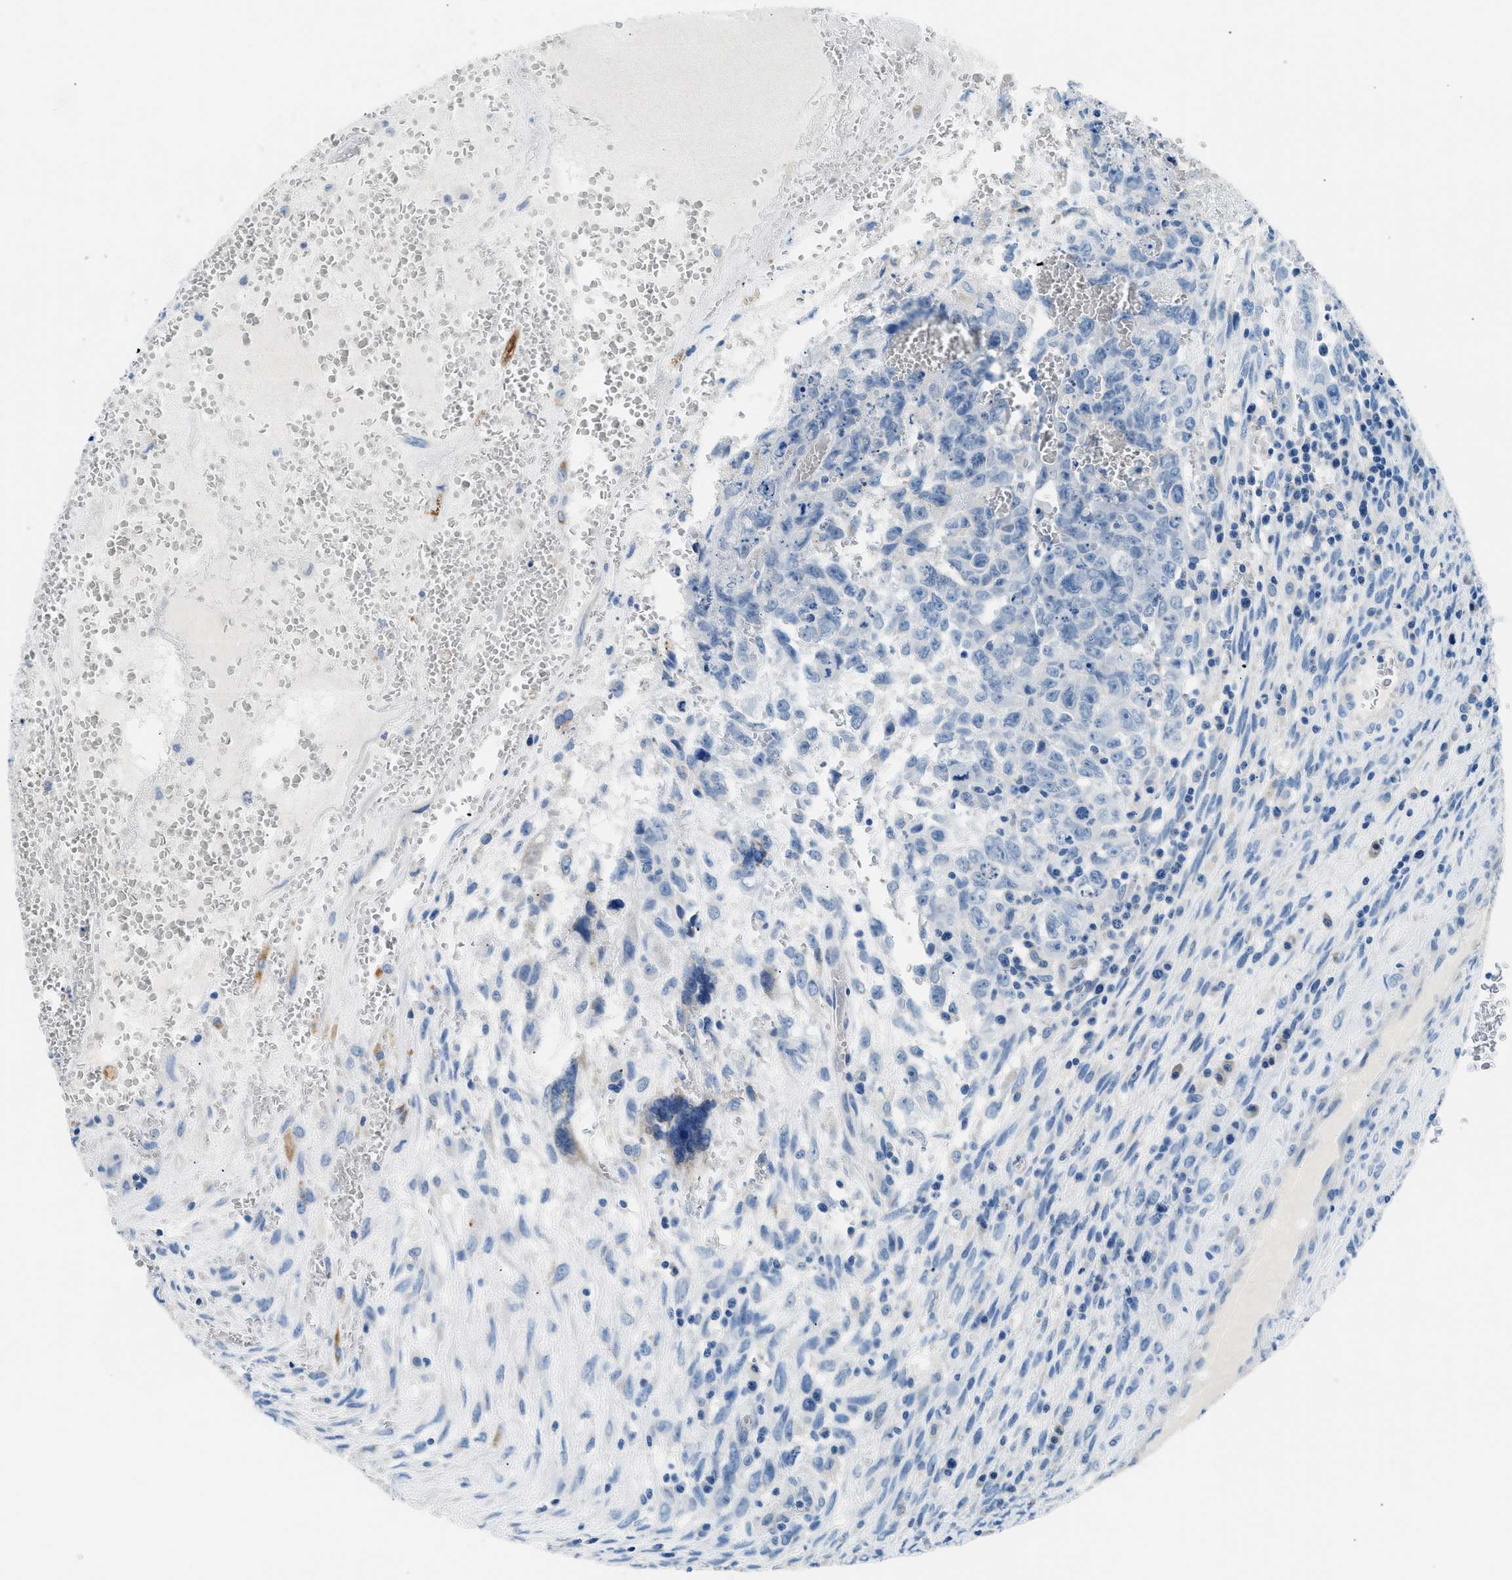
{"staining": {"intensity": "negative", "quantity": "none", "location": "none"}, "tissue": "testis cancer", "cell_type": "Tumor cells", "image_type": "cancer", "snomed": [{"axis": "morphology", "description": "Carcinoma, Embryonal, NOS"}, {"axis": "topography", "description": "Testis"}], "caption": "Embryonal carcinoma (testis) was stained to show a protein in brown. There is no significant staining in tumor cells. Nuclei are stained in blue.", "gene": "CLDN18", "patient": {"sex": "male", "age": 28}}